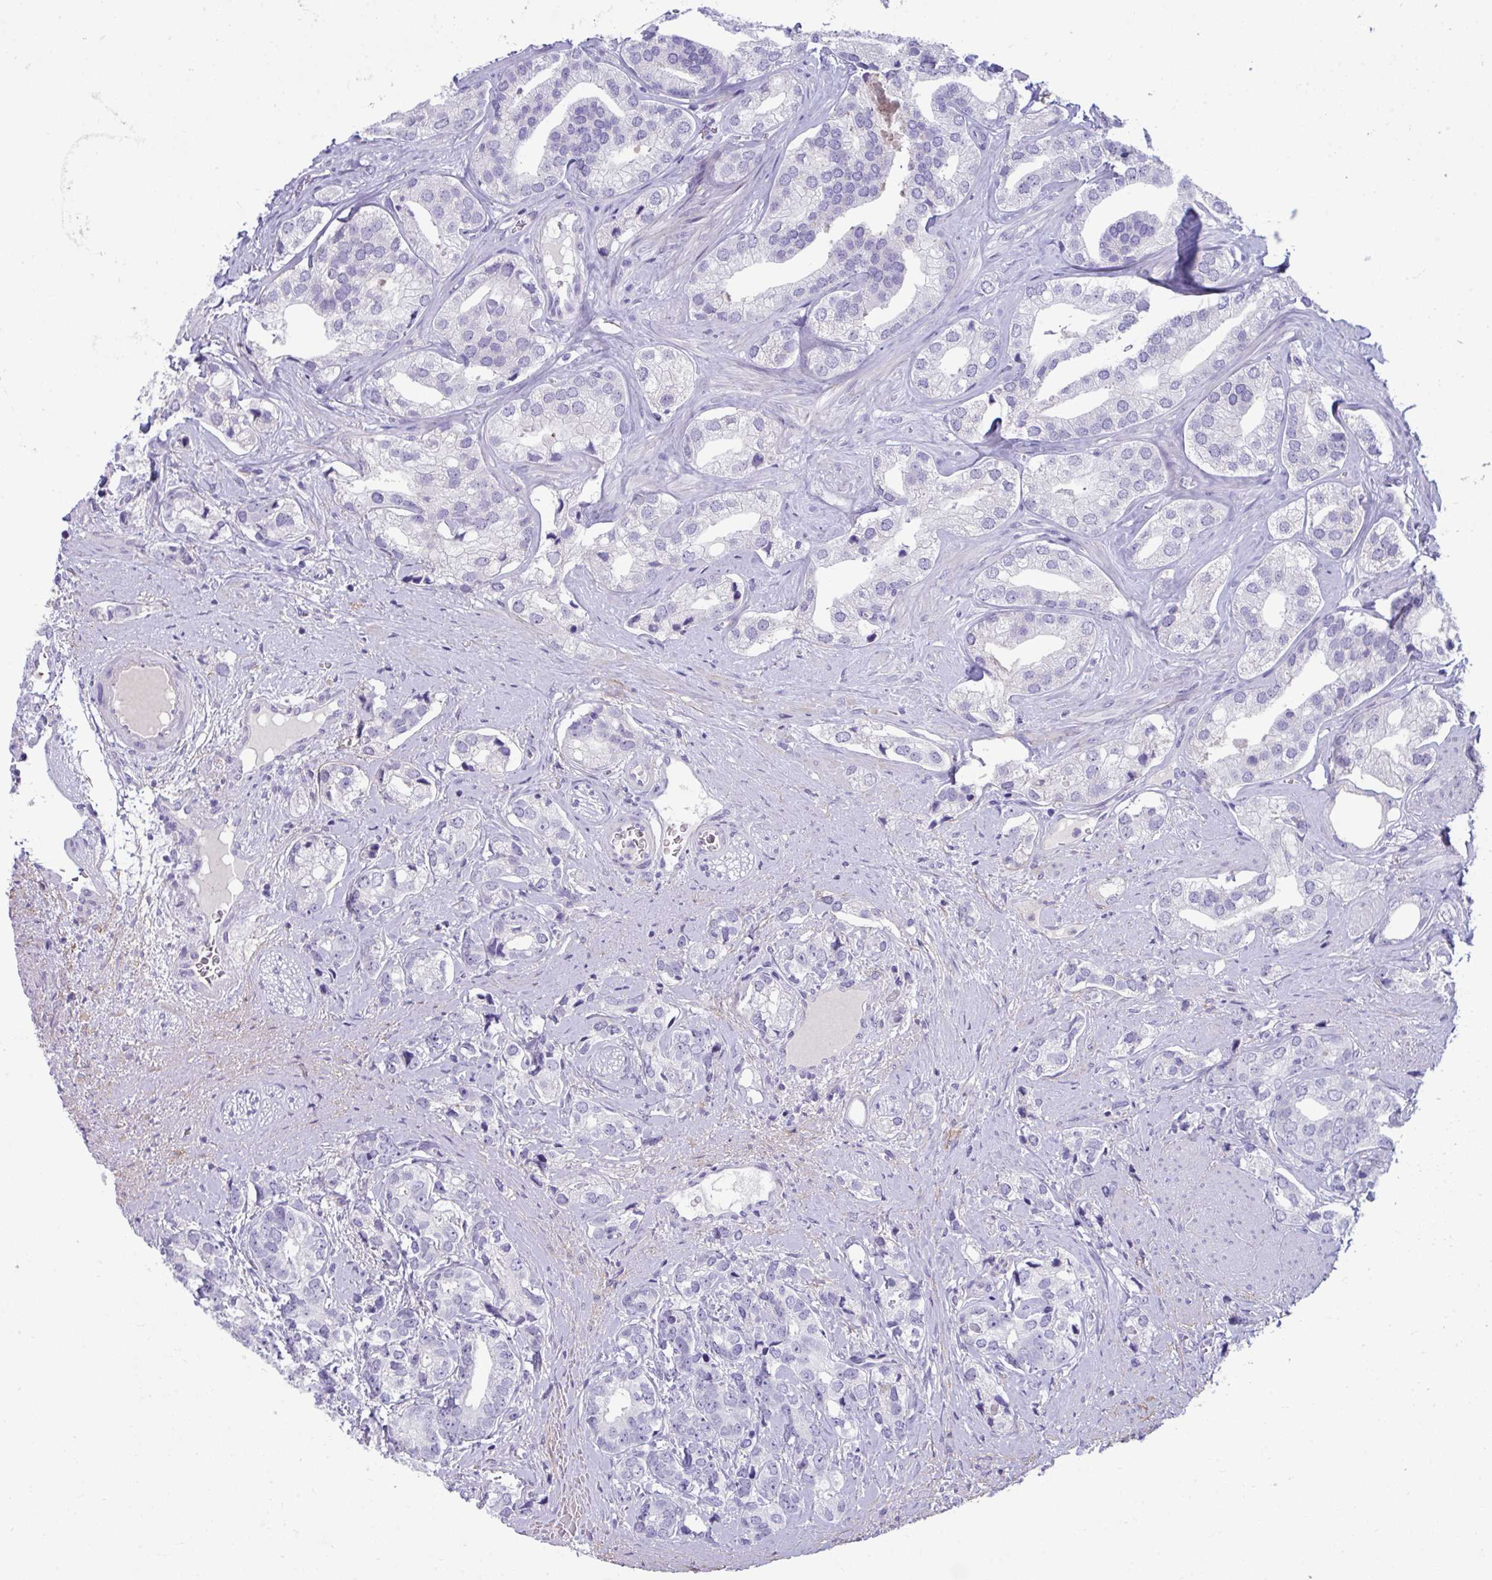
{"staining": {"intensity": "negative", "quantity": "none", "location": "none"}, "tissue": "prostate cancer", "cell_type": "Tumor cells", "image_type": "cancer", "snomed": [{"axis": "morphology", "description": "Adenocarcinoma, High grade"}, {"axis": "topography", "description": "Prostate"}], "caption": "Tumor cells show no significant protein staining in prostate high-grade adenocarcinoma.", "gene": "PIGZ", "patient": {"sex": "male", "age": 58}}